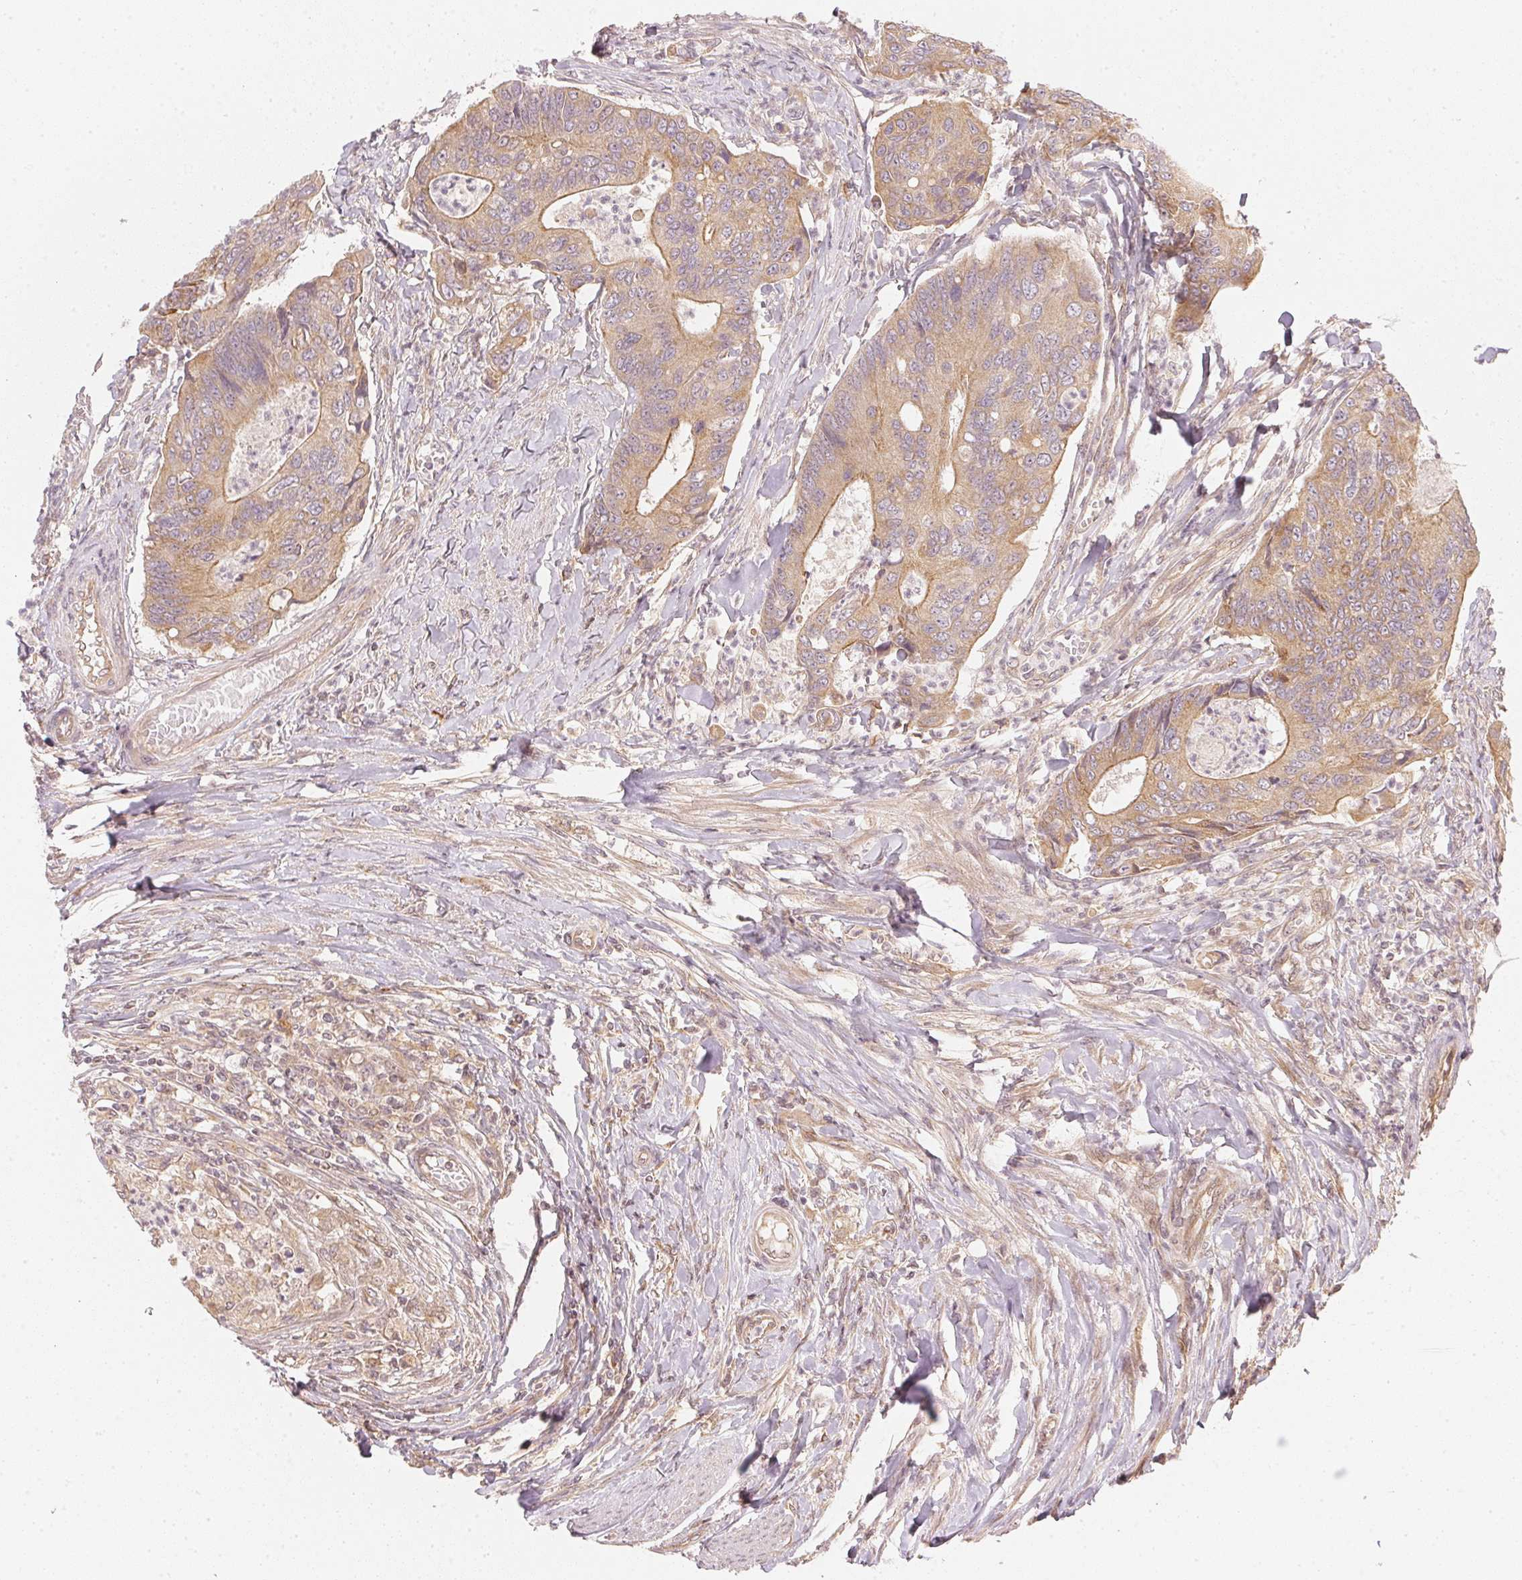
{"staining": {"intensity": "moderate", "quantity": ">75%", "location": "cytoplasmic/membranous"}, "tissue": "colorectal cancer", "cell_type": "Tumor cells", "image_type": "cancer", "snomed": [{"axis": "morphology", "description": "Adenocarcinoma, NOS"}, {"axis": "topography", "description": "Colon"}], "caption": "Immunohistochemistry (IHC) photomicrograph of human adenocarcinoma (colorectal) stained for a protein (brown), which displays medium levels of moderate cytoplasmic/membranous positivity in about >75% of tumor cells.", "gene": "WDR54", "patient": {"sex": "female", "age": 67}}